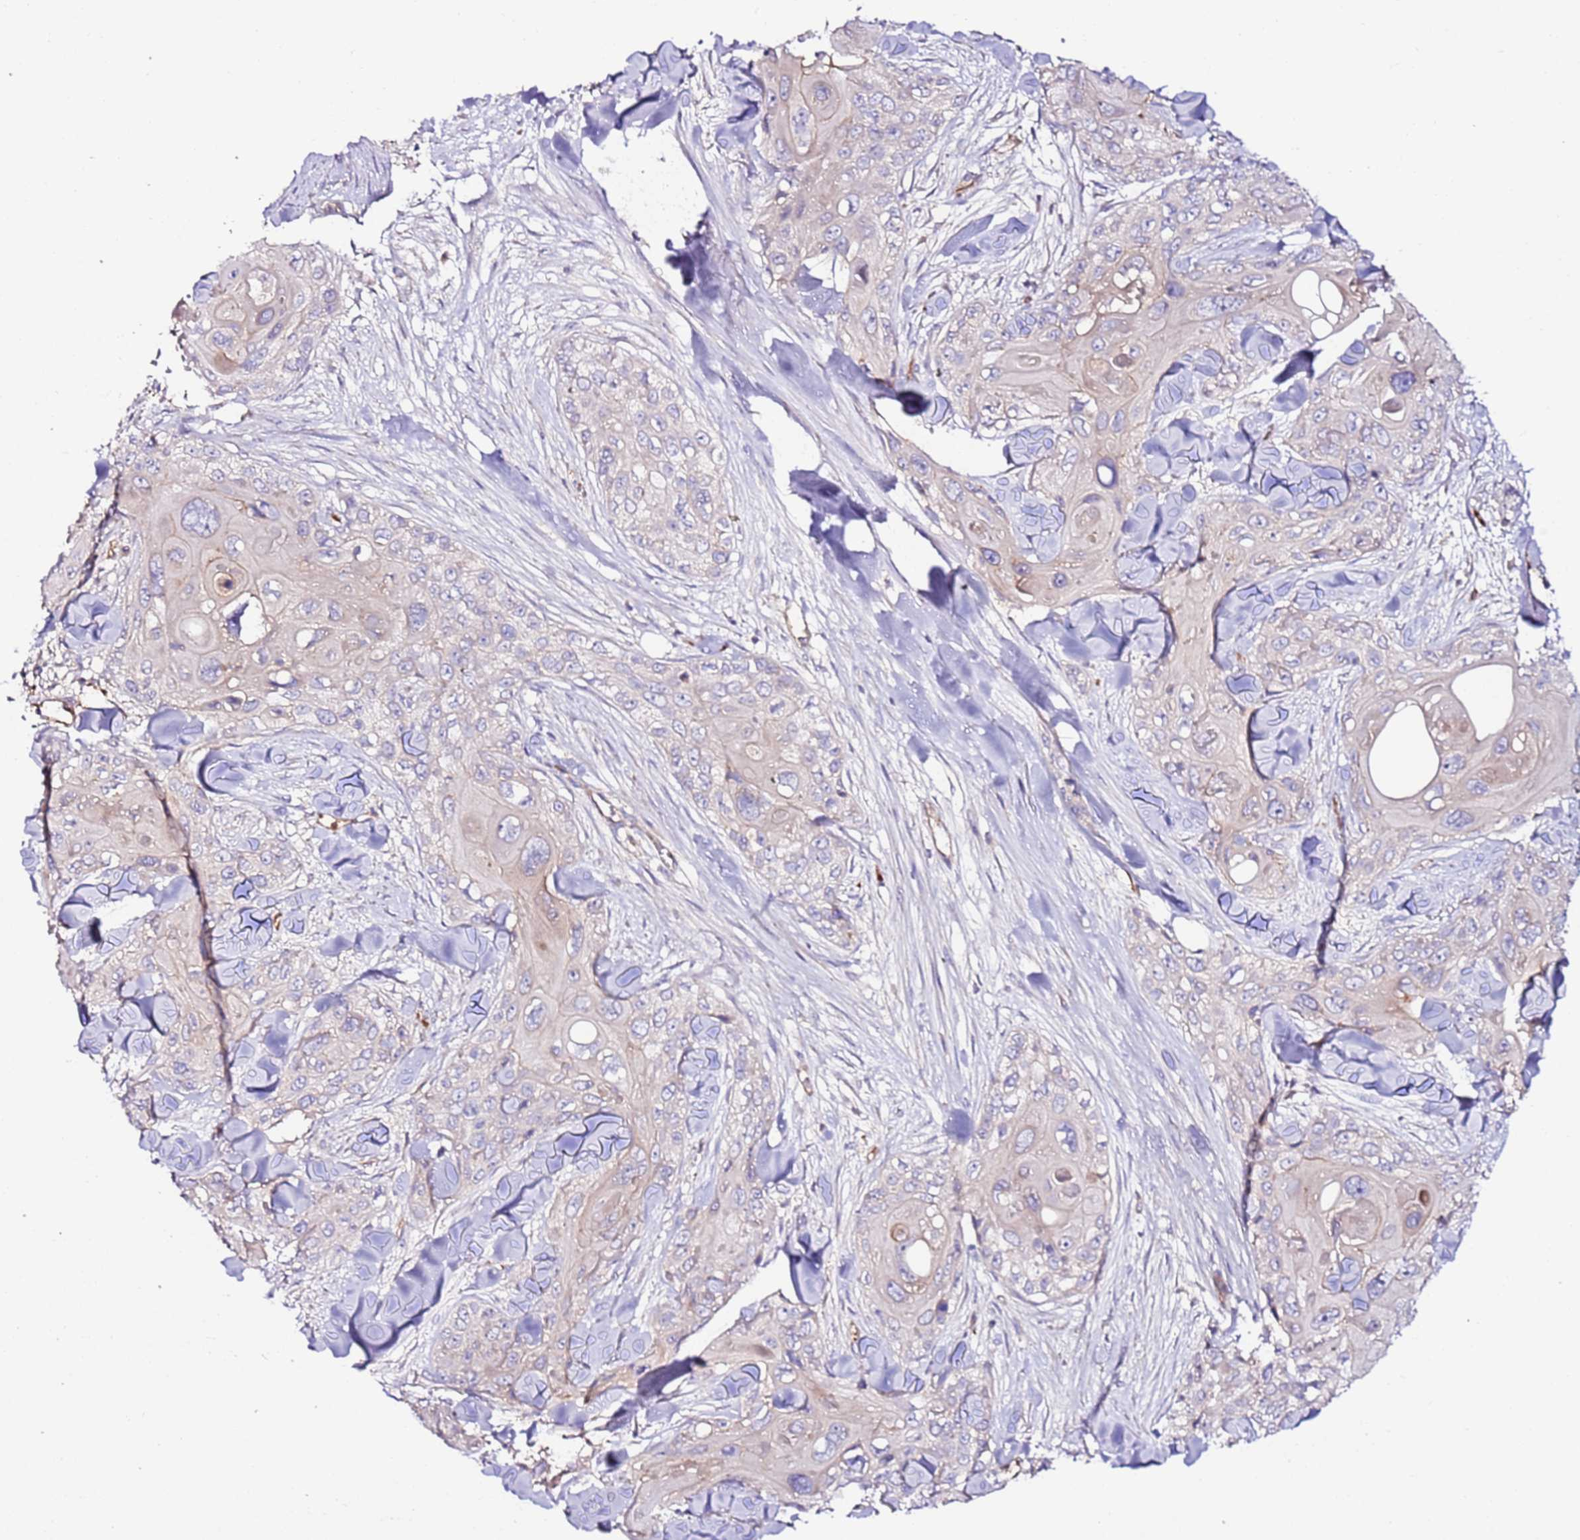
{"staining": {"intensity": "negative", "quantity": "none", "location": "none"}, "tissue": "skin cancer", "cell_type": "Tumor cells", "image_type": "cancer", "snomed": [{"axis": "morphology", "description": "Normal tissue, NOS"}, {"axis": "morphology", "description": "Squamous cell carcinoma, NOS"}, {"axis": "topography", "description": "Skin"}], "caption": "This is a micrograph of IHC staining of skin squamous cell carcinoma, which shows no positivity in tumor cells.", "gene": "FLVCR1", "patient": {"sex": "male", "age": 72}}